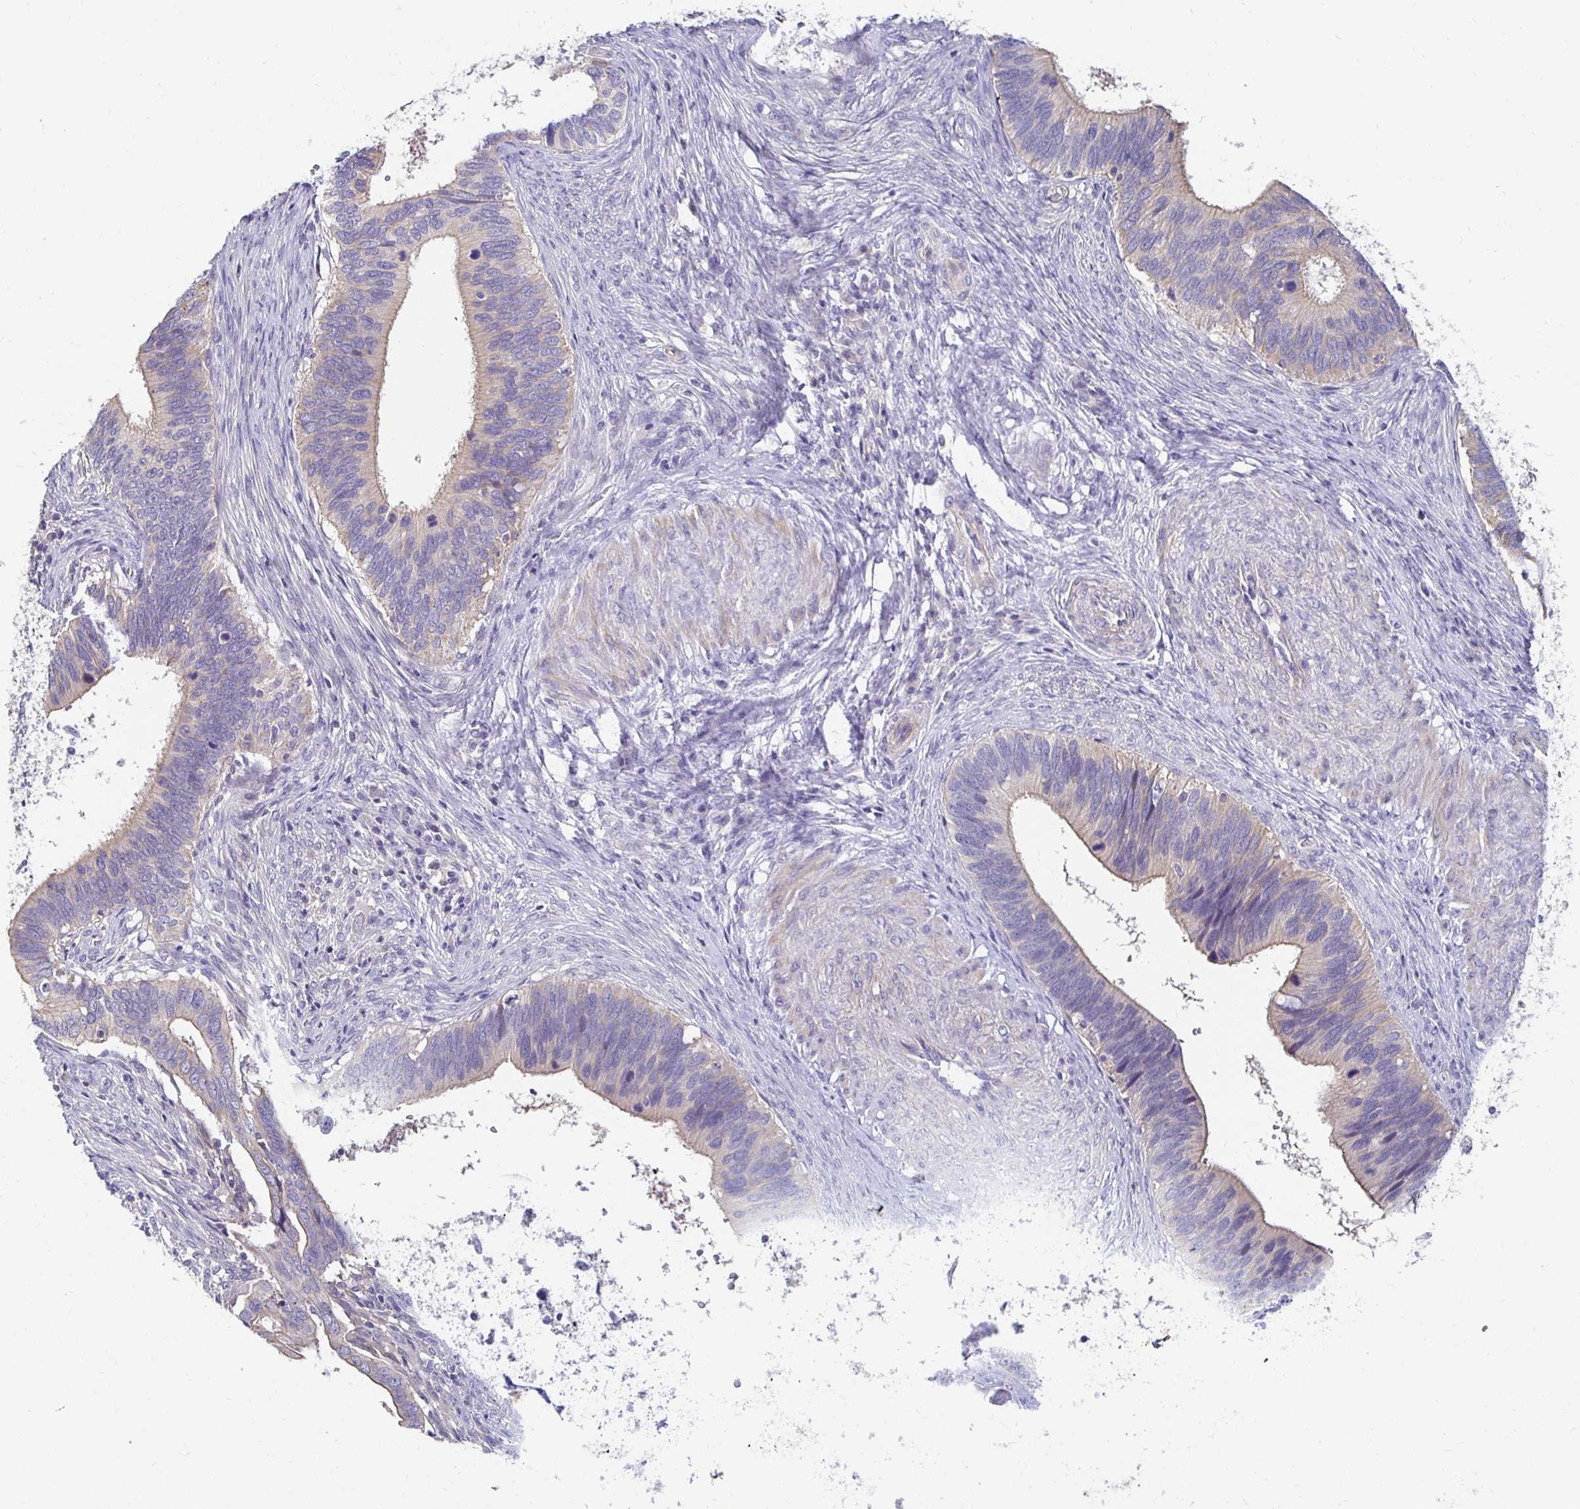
{"staining": {"intensity": "weak", "quantity": "<25%", "location": "cytoplasmic/membranous"}, "tissue": "cervical cancer", "cell_type": "Tumor cells", "image_type": "cancer", "snomed": [{"axis": "morphology", "description": "Adenocarcinoma, NOS"}, {"axis": "topography", "description": "Cervix"}], "caption": "Immunohistochemistry (IHC) micrograph of neoplastic tissue: cervical adenocarcinoma stained with DAB (3,3'-diaminobenzidine) exhibits no significant protein staining in tumor cells.", "gene": "AKAP6", "patient": {"sex": "female", "age": 42}}